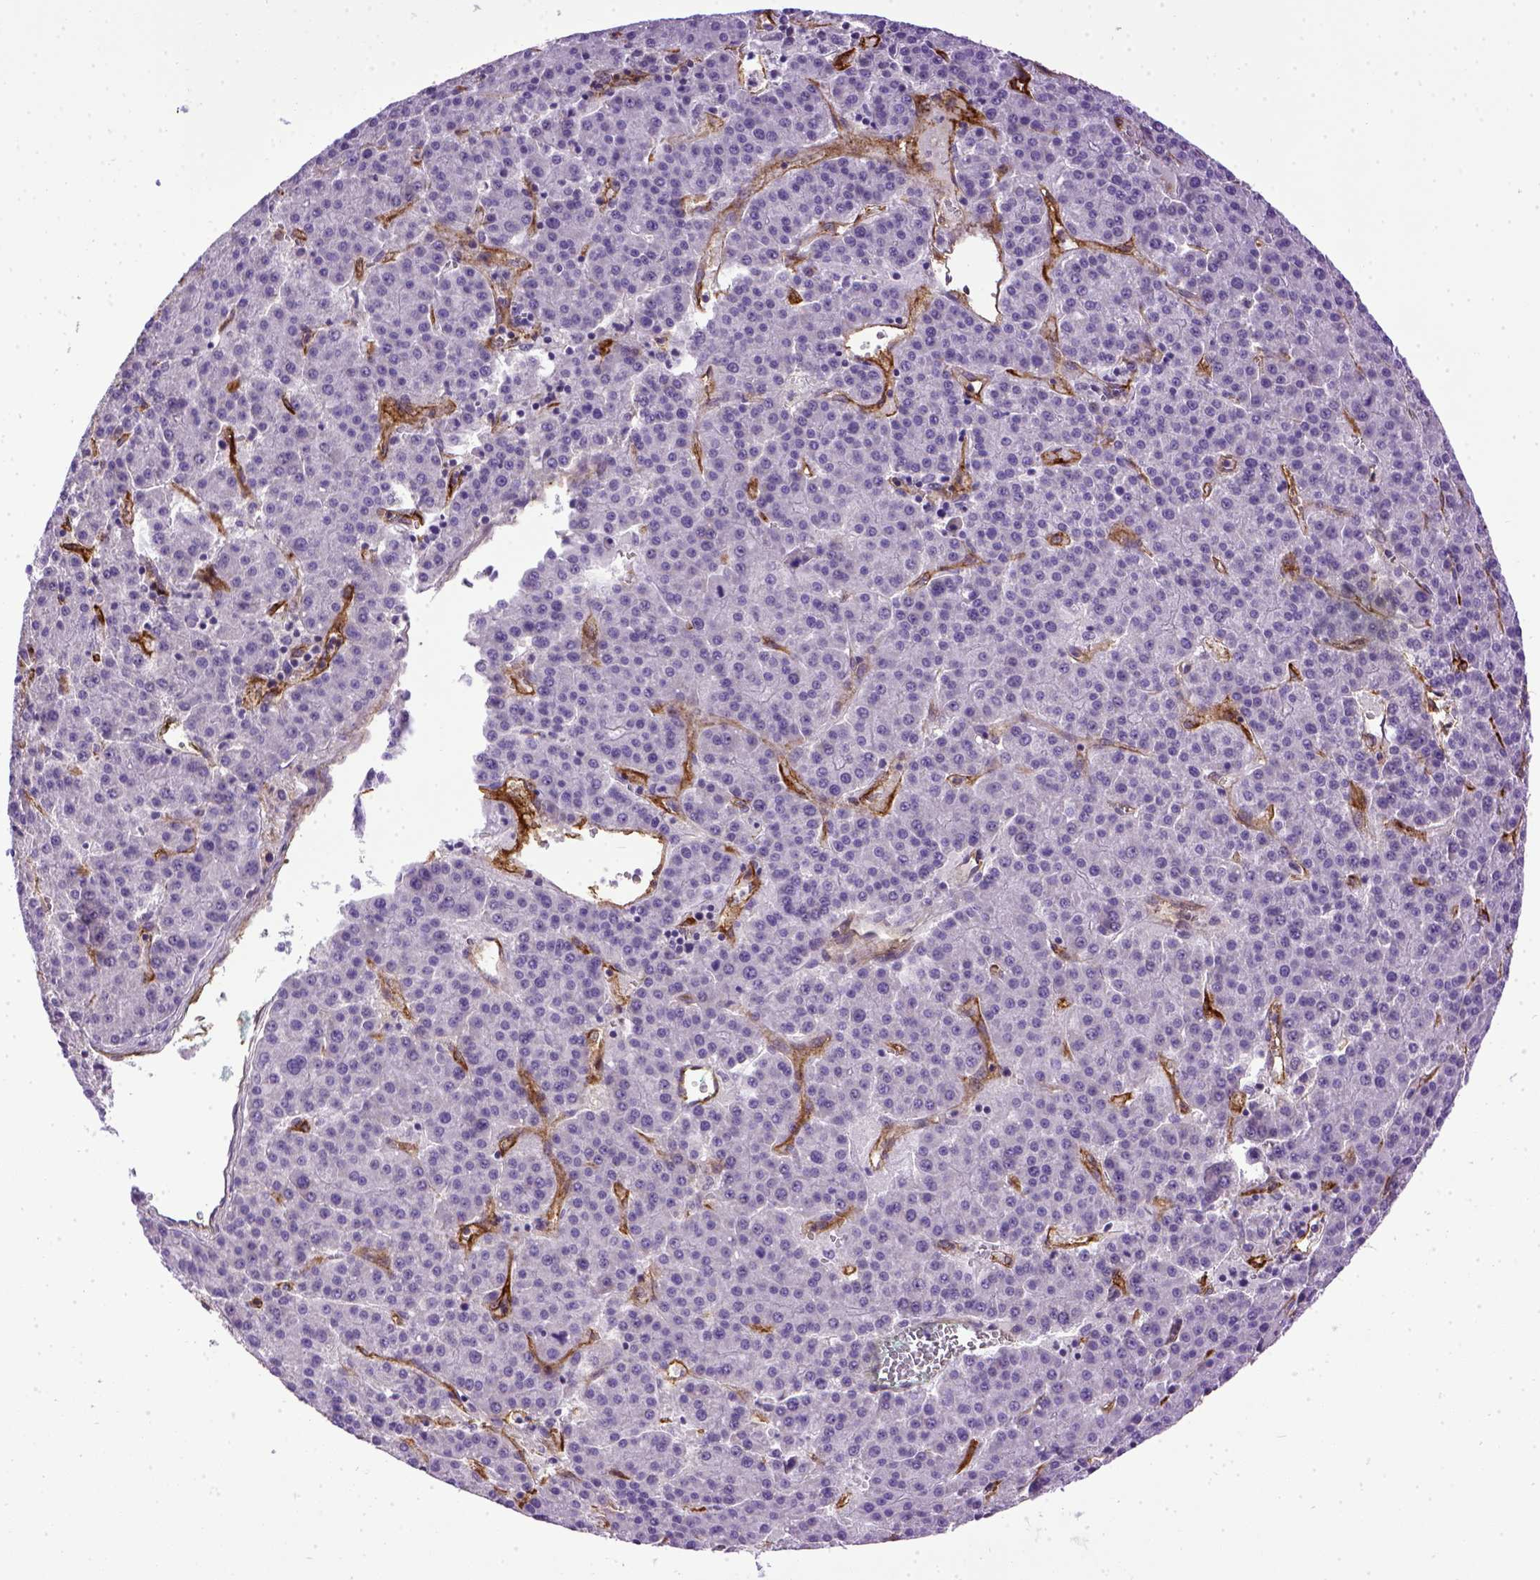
{"staining": {"intensity": "negative", "quantity": "none", "location": "none"}, "tissue": "liver cancer", "cell_type": "Tumor cells", "image_type": "cancer", "snomed": [{"axis": "morphology", "description": "Carcinoma, Hepatocellular, NOS"}, {"axis": "topography", "description": "Liver"}], "caption": "Immunohistochemistry (IHC) of human hepatocellular carcinoma (liver) demonstrates no staining in tumor cells. (Brightfield microscopy of DAB immunohistochemistry (IHC) at high magnification).", "gene": "ENG", "patient": {"sex": "female", "age": 58}}